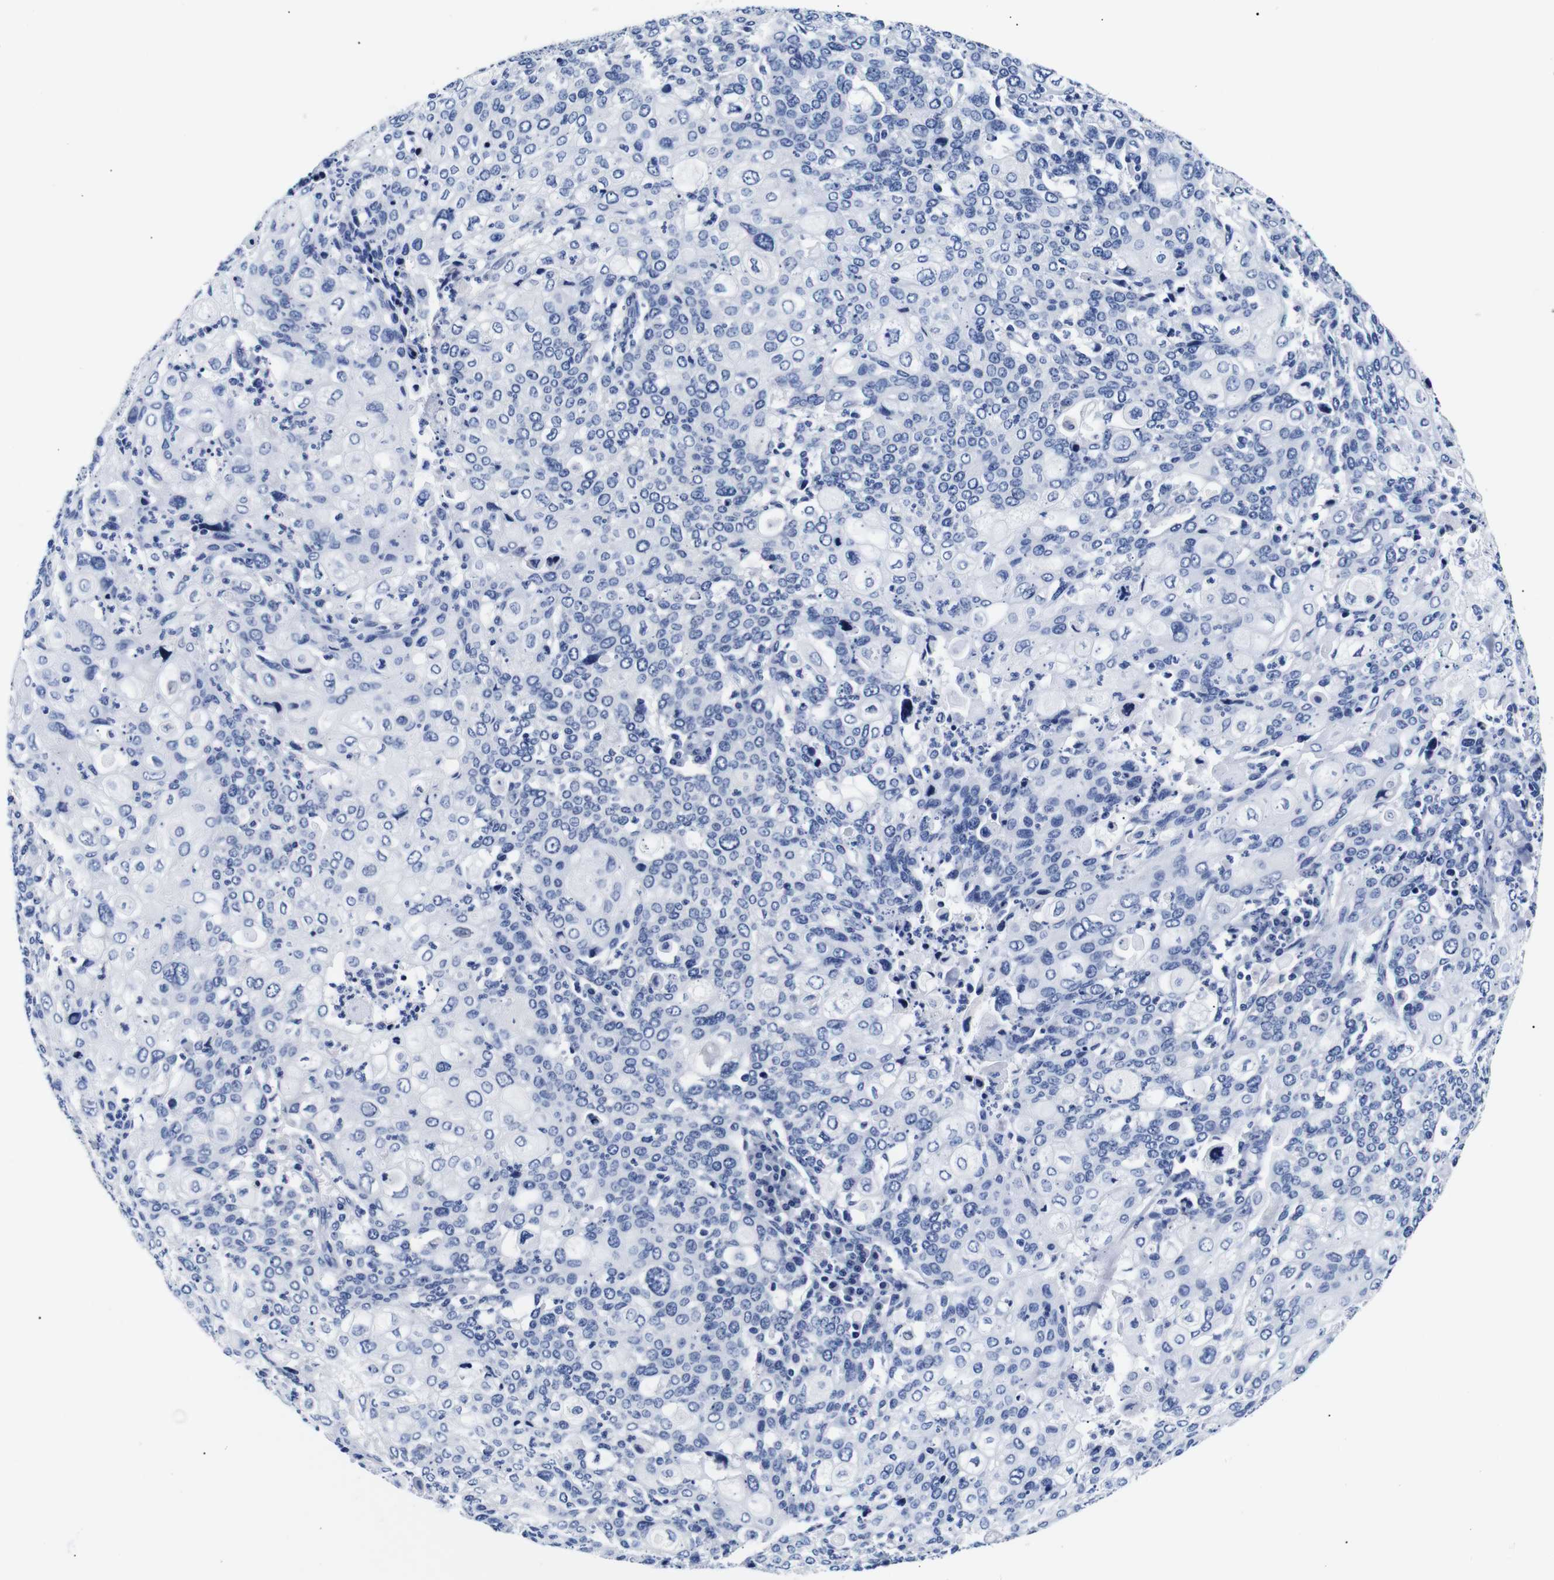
{"staining": {"intensity": "negative", "quantity": "none", "location": "none"}, "tissue": "cervical cancer", "cell_type": "Tumor cells", "image_type": "cancer", "snomed": [{"axis": "morphology", "description": "Squamous cell carcinoma, NOS"}, {"axis": "topography", "description": "Cervix"}], "caption": "Tumor cells show no significant protein staining in cervical cancer.", "gene": "GAP43", "patient": {"sex": "female", "age": 40}}